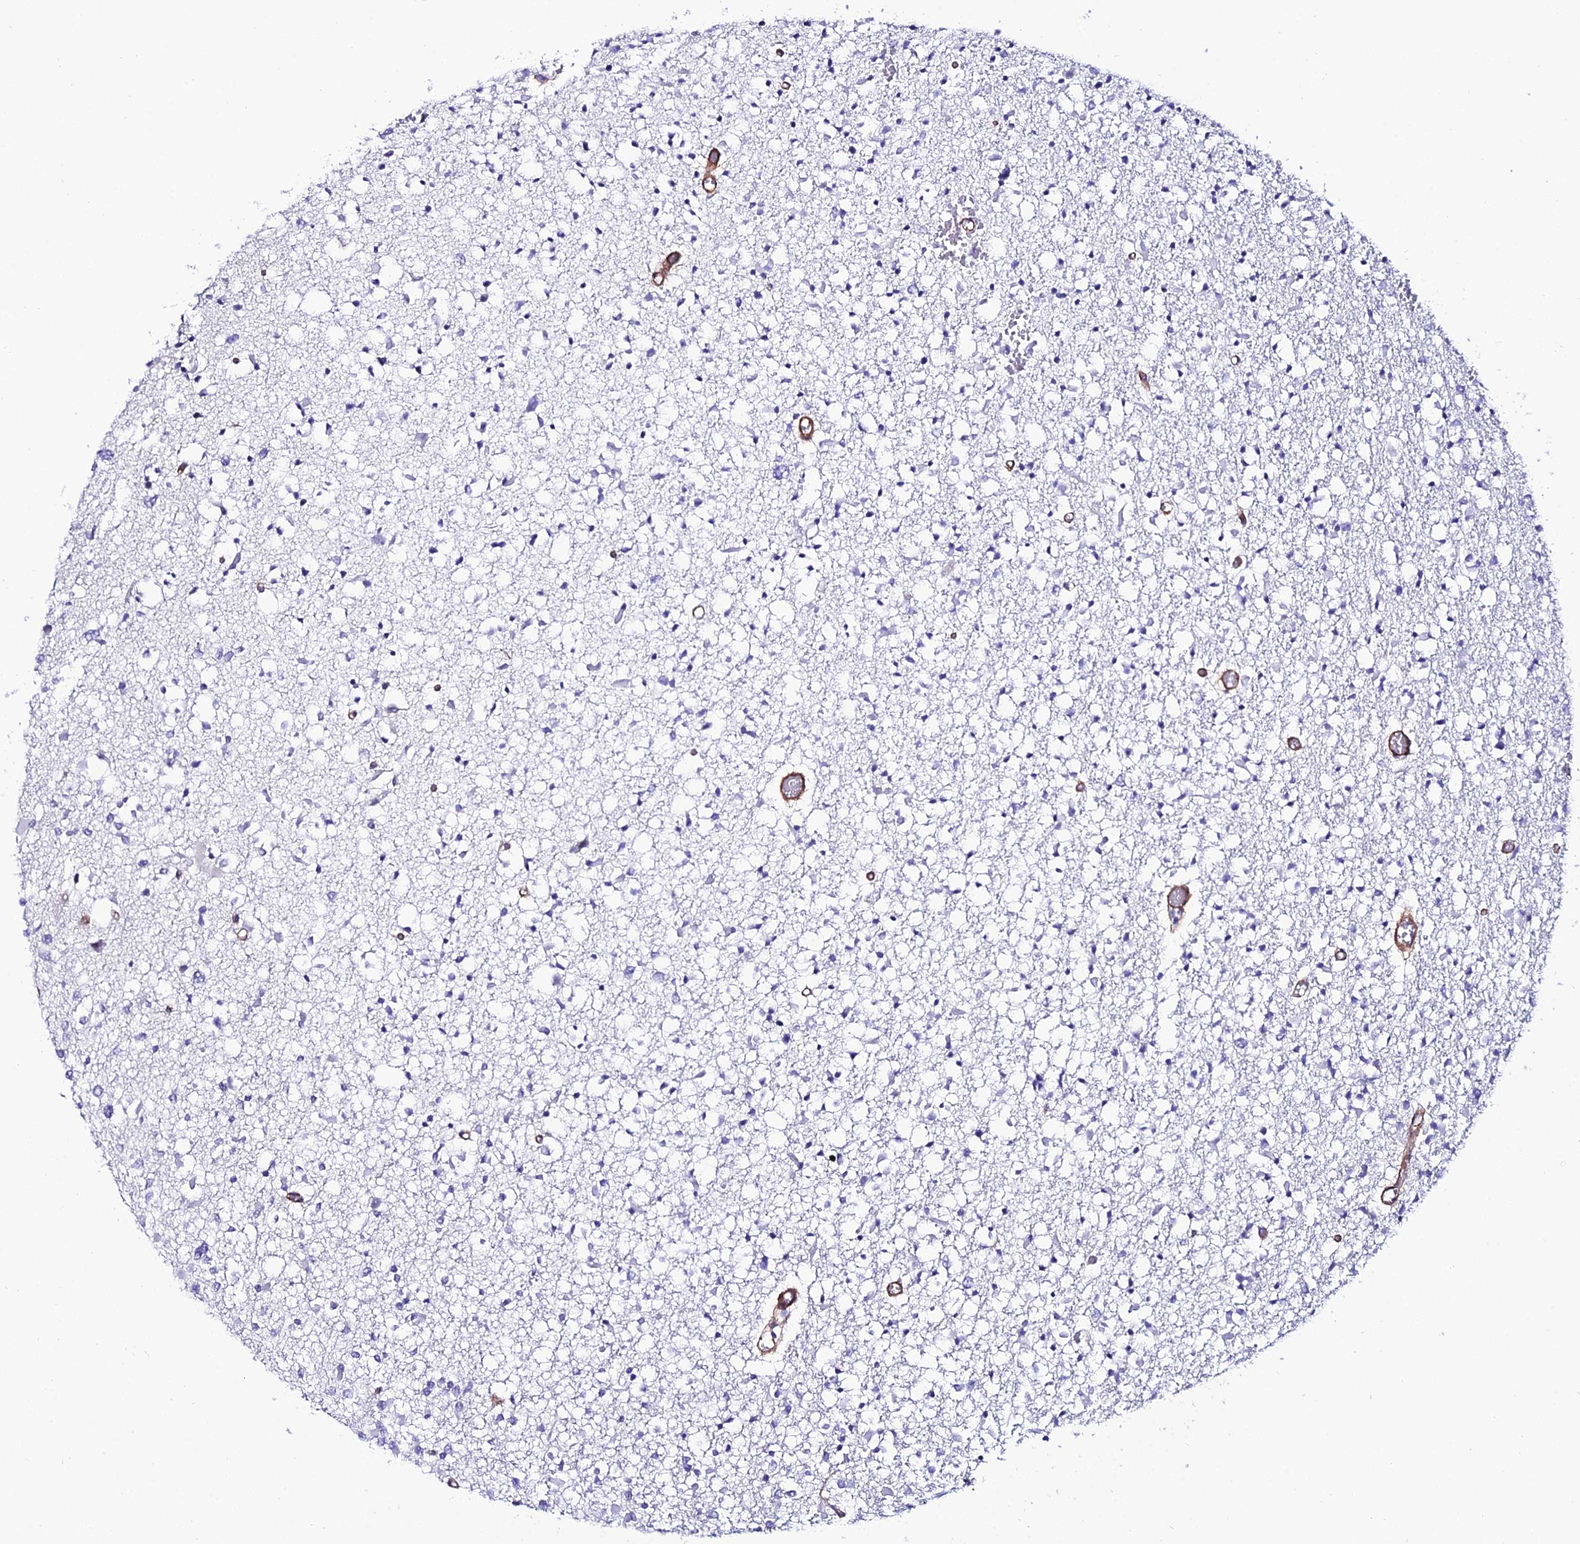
{"staining": {"intensity": "negative", "quantity": "none", "location": "none"}, "tissue": "glioma", "cell_type": "Tumor cells", "image_type": "cancer", "snomed": [{"axis": "morphology", "description": "Glioma, malignant, Low grade"}, {"axis": "topography", "description": "Brain"}], "caption": "Immunohistochemistry (IHC) of human glioma reveals no positivity in tumor cells.", "gene": "SYT15", "patient": {"sex": "female", "age": 22}}